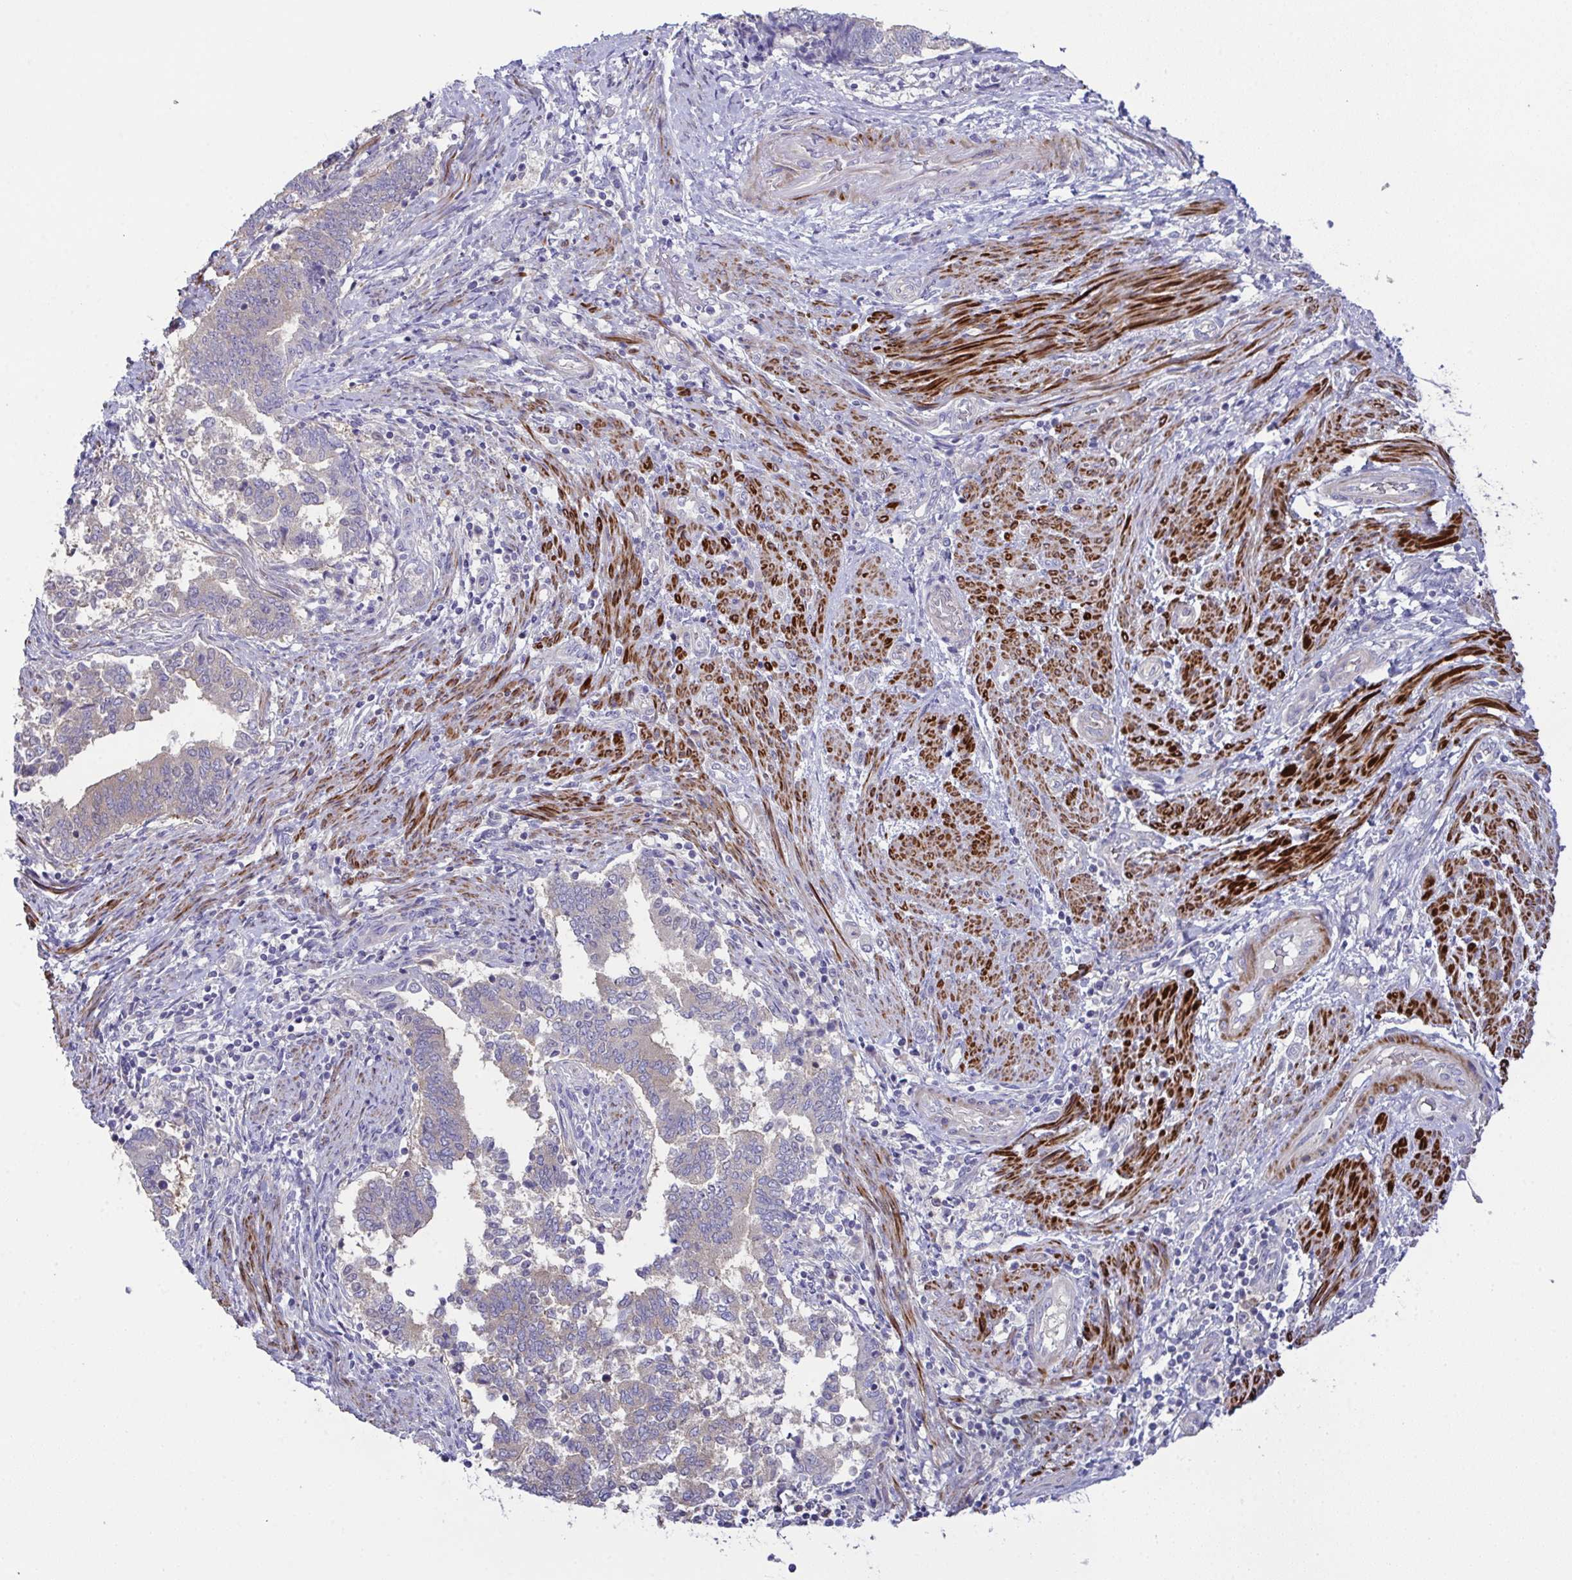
{"staining": {"intensity": "weak", "quantity": "<25%", "location": "cytoplasmic/membranous"}, "tissue": "endometrial cancer", "cell_type": "Tumor cells", "image_type": "cancer", "snomed": [{"axis": "morphology", "description": "Adenocarcinoma, NOS"}, {"axis": "topography", "description": "Endometrium"}], "caption": "The micrograph displays no staining of tumor cells in endometrial cancer.", "gene": "CFAP97D1", "patient": {"sex": "female", "age": 65}}